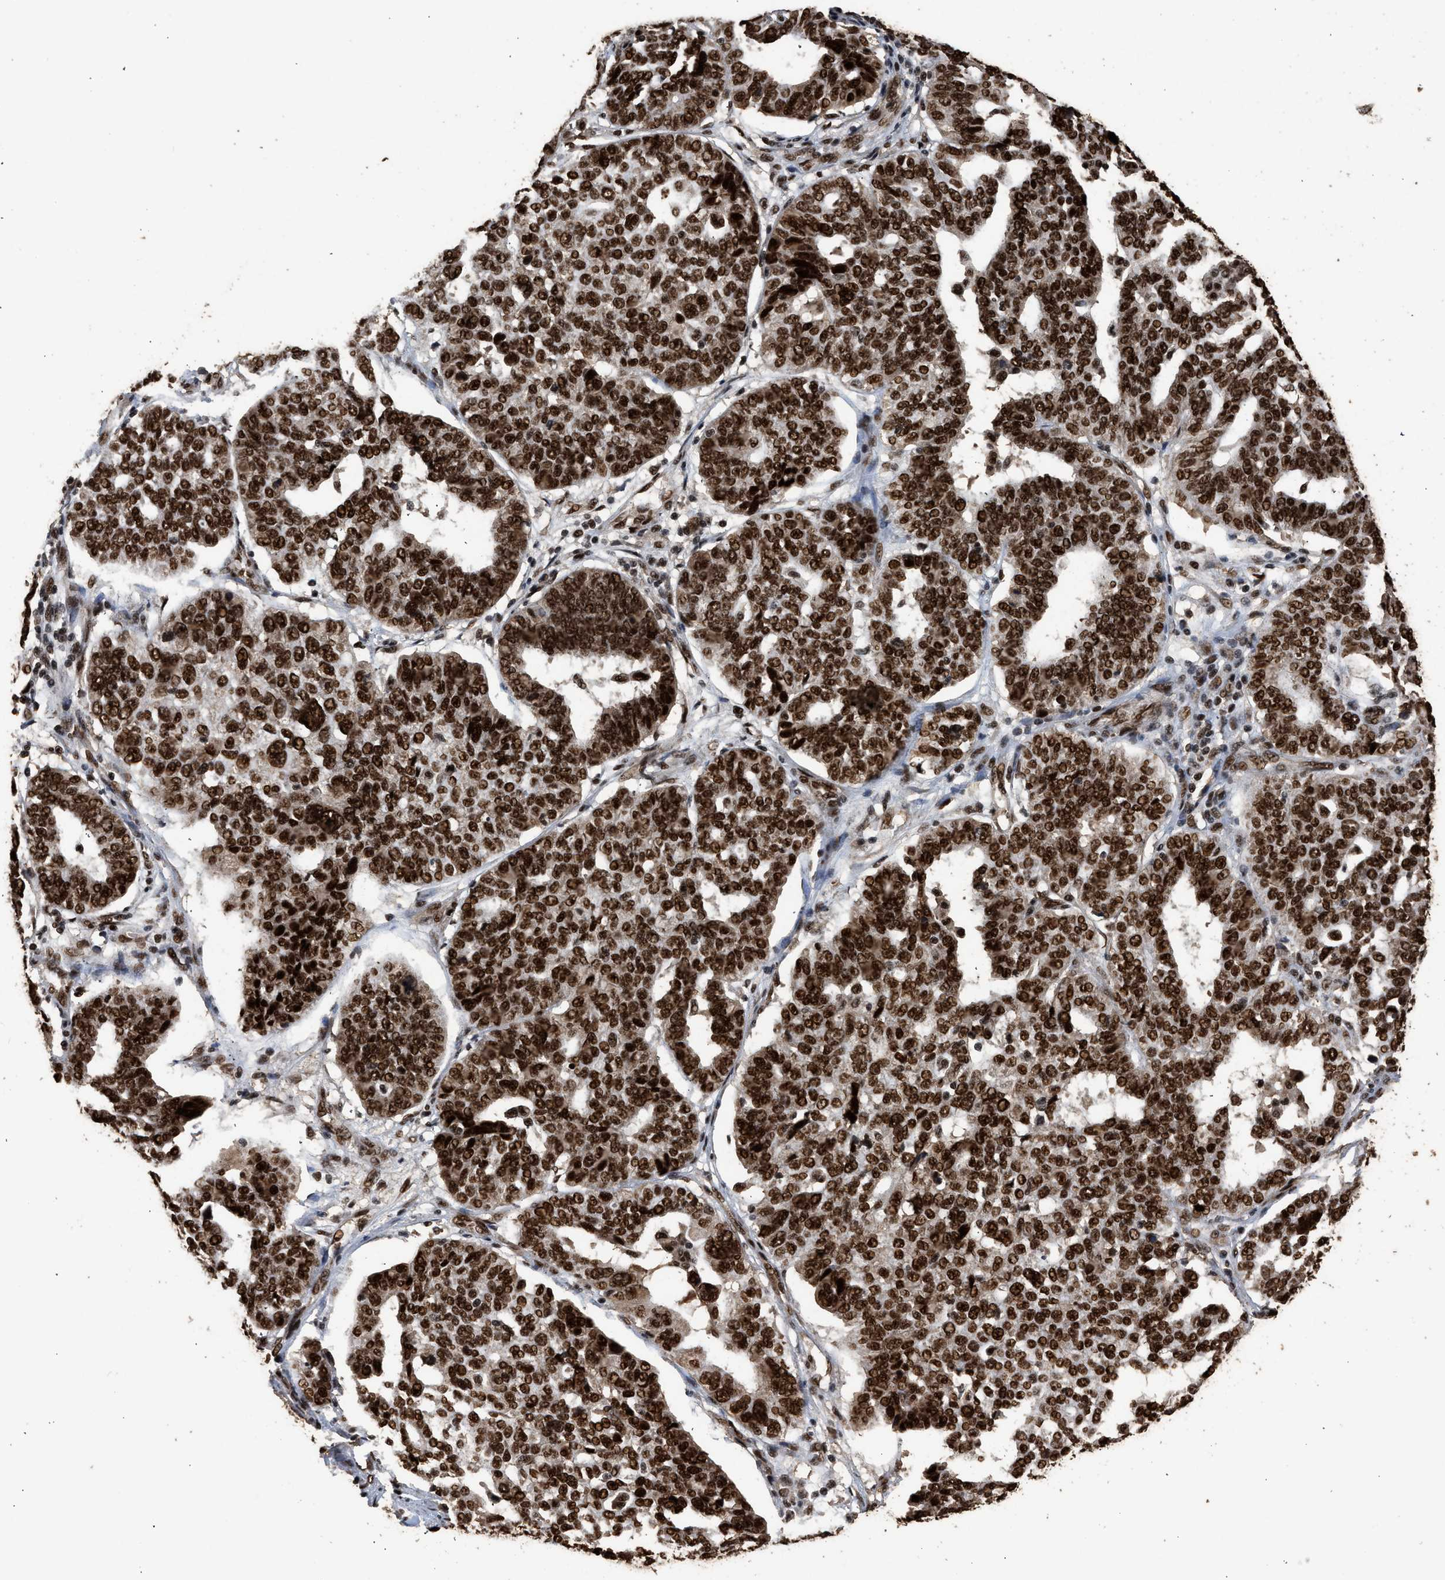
{"staining": {"intensity": "strong", "quantity": ">75%", "location": "nuclear"}, "tissue": "ovarian cancer", "cell_type": "Tumor cells", "image_type": "cancer", "snomed": [{"axis": "morphology", "description": "Cystadenocarcinoma, serous, NOS"}, {"axis": "topography", "description": "Ovary"}], "caption": "Immunohistochemistry (IHC) of human ovarian cancer (serous cystadenocarcinoma) displays high levels of strong nuclear positivity in approximately >75% of tumor cells.", "gene": "PPP4R3B", "patient": {"sex": "female", "age": 59}}